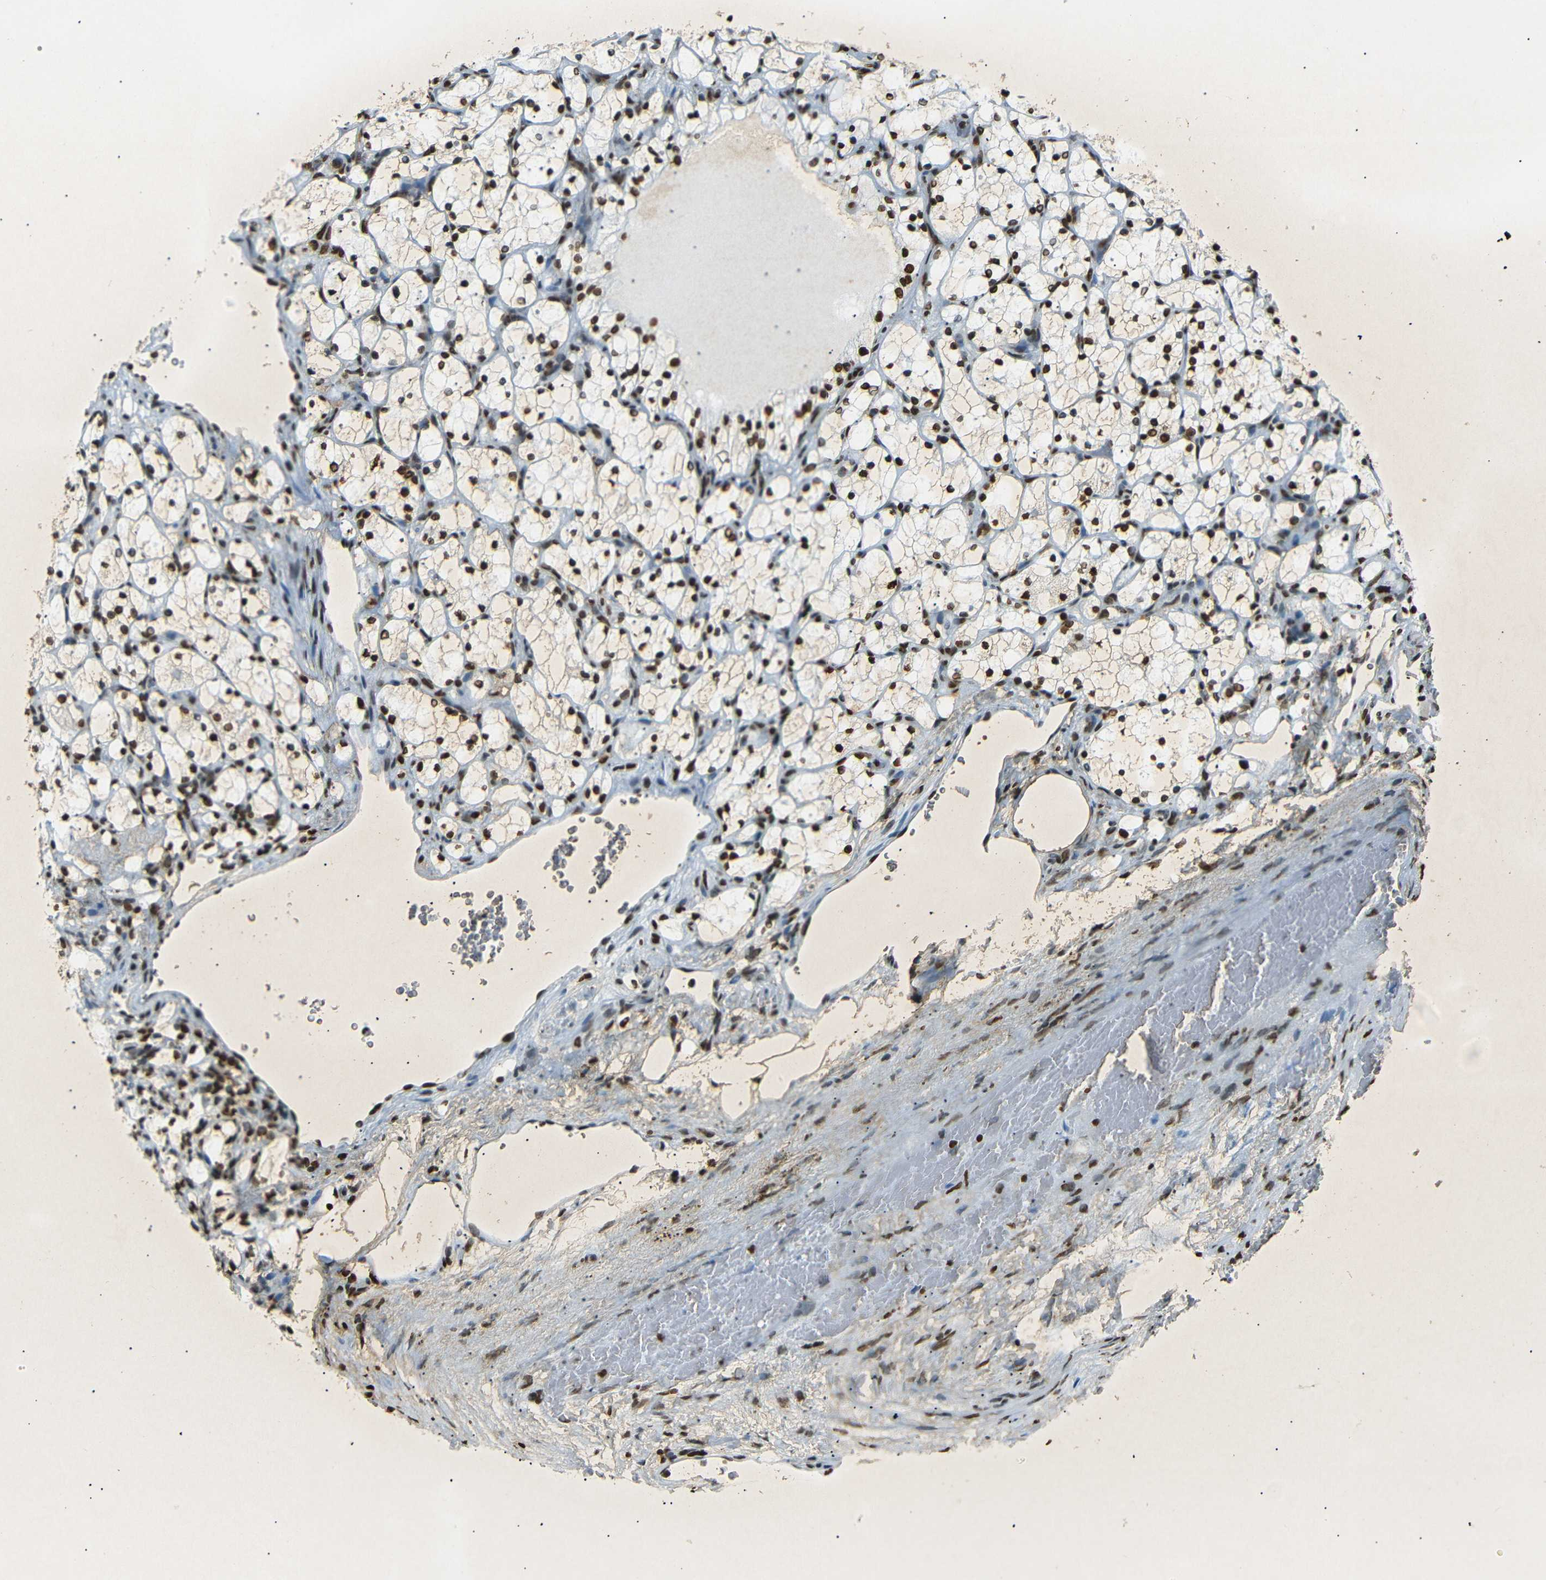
{"staining": {"intensity": "strong", "quantity": ">75%", "location": "nuclear"}, "tissue": "renal cancer", "cell_type": "Tumor cells", "image_type": "cancer", "snomed": [{"axis": "morphology", "description": "Adenocarcinoma, NOS"}, {"axis": "topography", "description": "Kidney"}], "caption": "A micrograph showing strong nuclear expression in about >75% of tumor cells in renal cancer (adenocarcinoma), as visualized by brown immunohistochemical staining.", "gene": "HMGN1", "patient": {"sex": "female", "age": 69}}